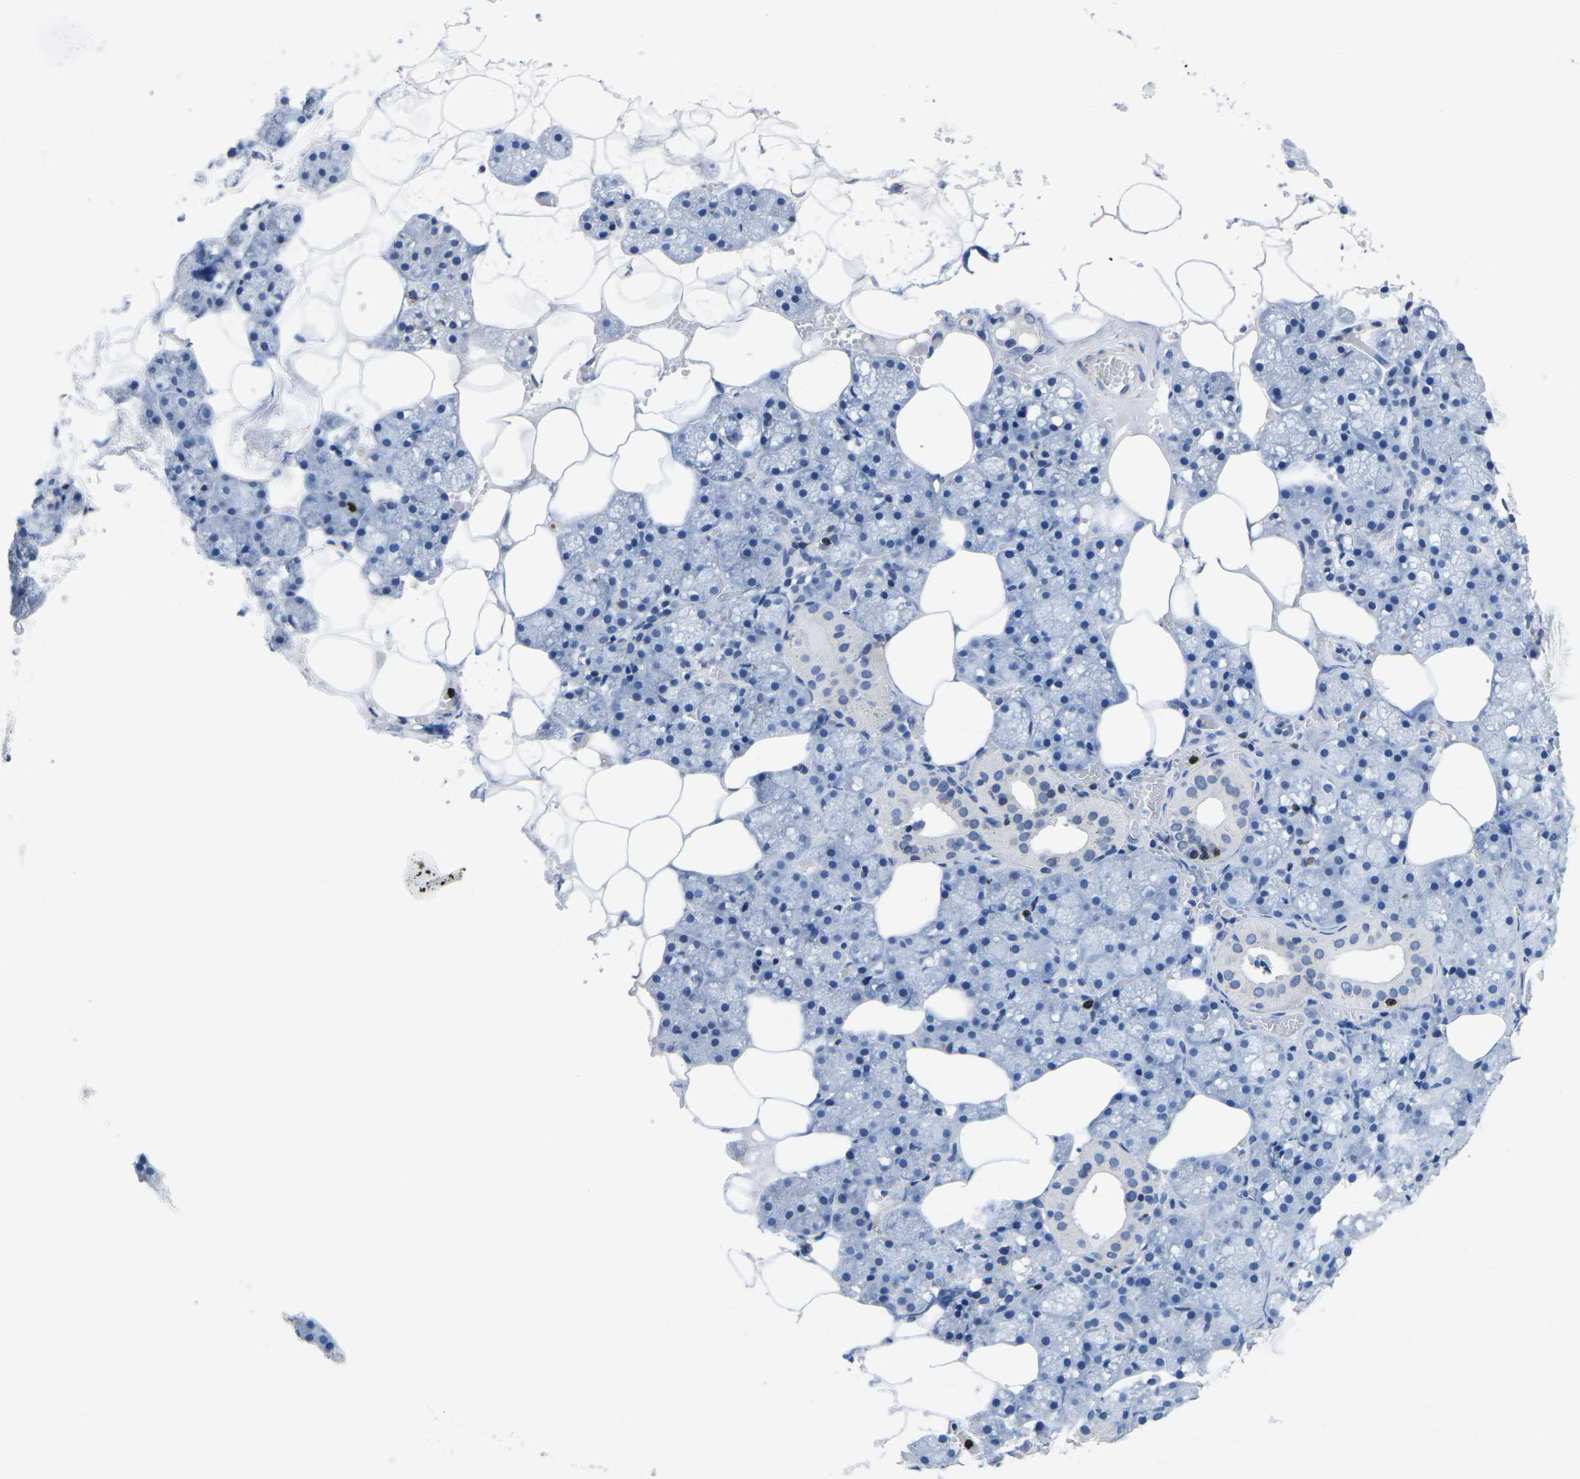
{"staining": {"intensity": "negative", "quantity": "none", "location": "none"}, "tissue": "salivary gland", "cell_type": "Glandular cells", "image_type": "normal", "snomed": [{"axis": "morphology", "description": "Normal tissue, NOS"}, {"axis": "topography", "description": "Salivary gland"}], "caption": "IHC image of unremarkable salivary gland: human salivary gland stained with DAB (3,3'-diaminobenzidine) shows no significant protein positivity in glandular cells. Nuclei are stained in blue.", "gene": "CTSW", "patient": {"sex": "male", "age": 62}}